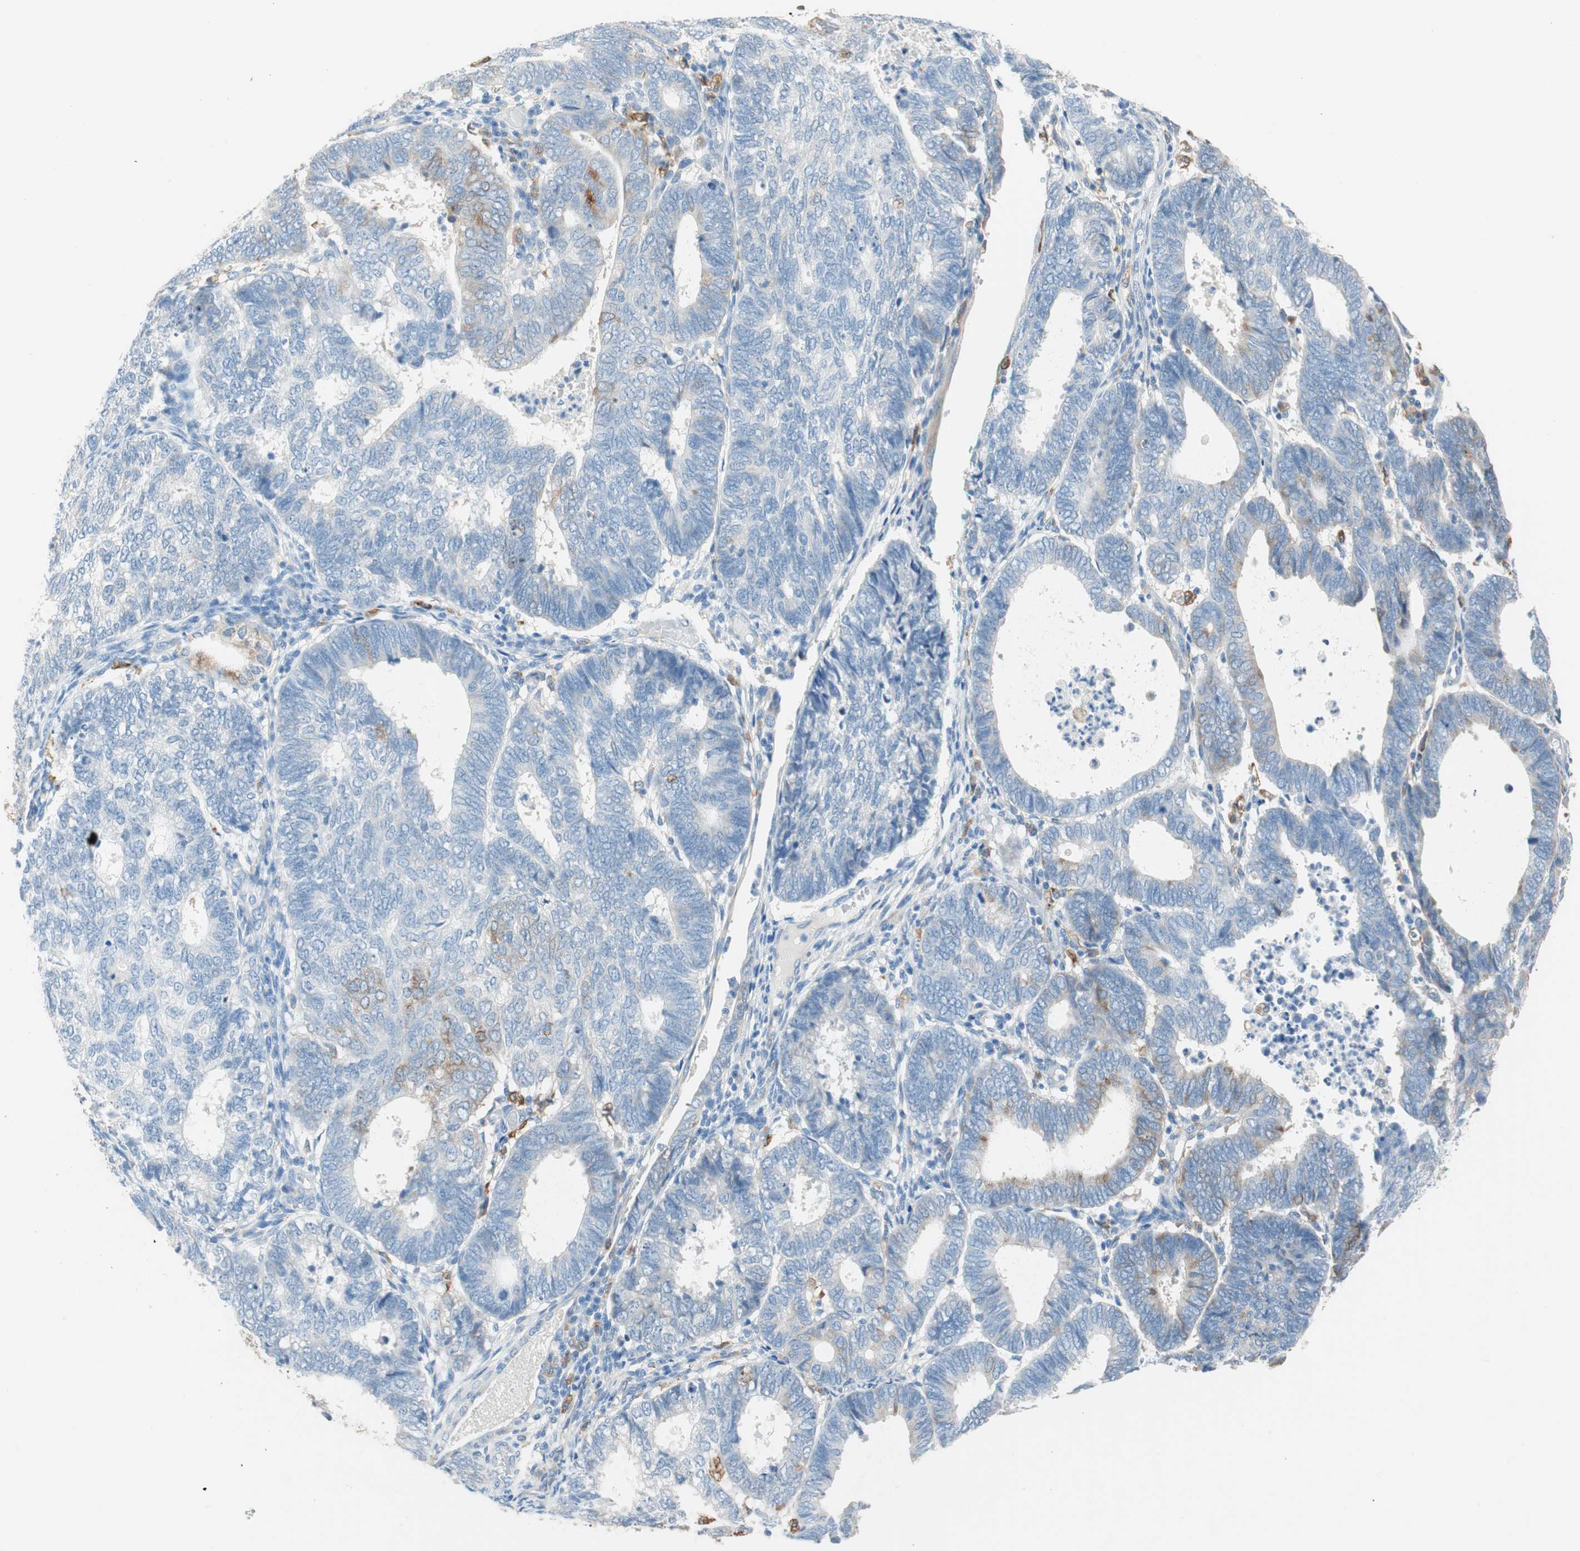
{"staining": {"intensity": "weak", "quantity": "<25%", "location": "cytoplasmic/membranous"}, "tissue": "endometrial cancer", "cell_type": "Tumor cells", "image_type": "cancer", "snomed": [{"axis": "morphology", "description": "Adenocarcinoma, NOS"}, {"axis": "topography", "description": "Uterus"}], "caption": "Immunohistochemical staining of human endometrial adenocarcinoma reveals no significant staining in tumor cells. (DAB immunohistochemistry with hematoxylin counter stain).", "gene": "GLUL", "patient": {"sex": "female", "age": 60}}